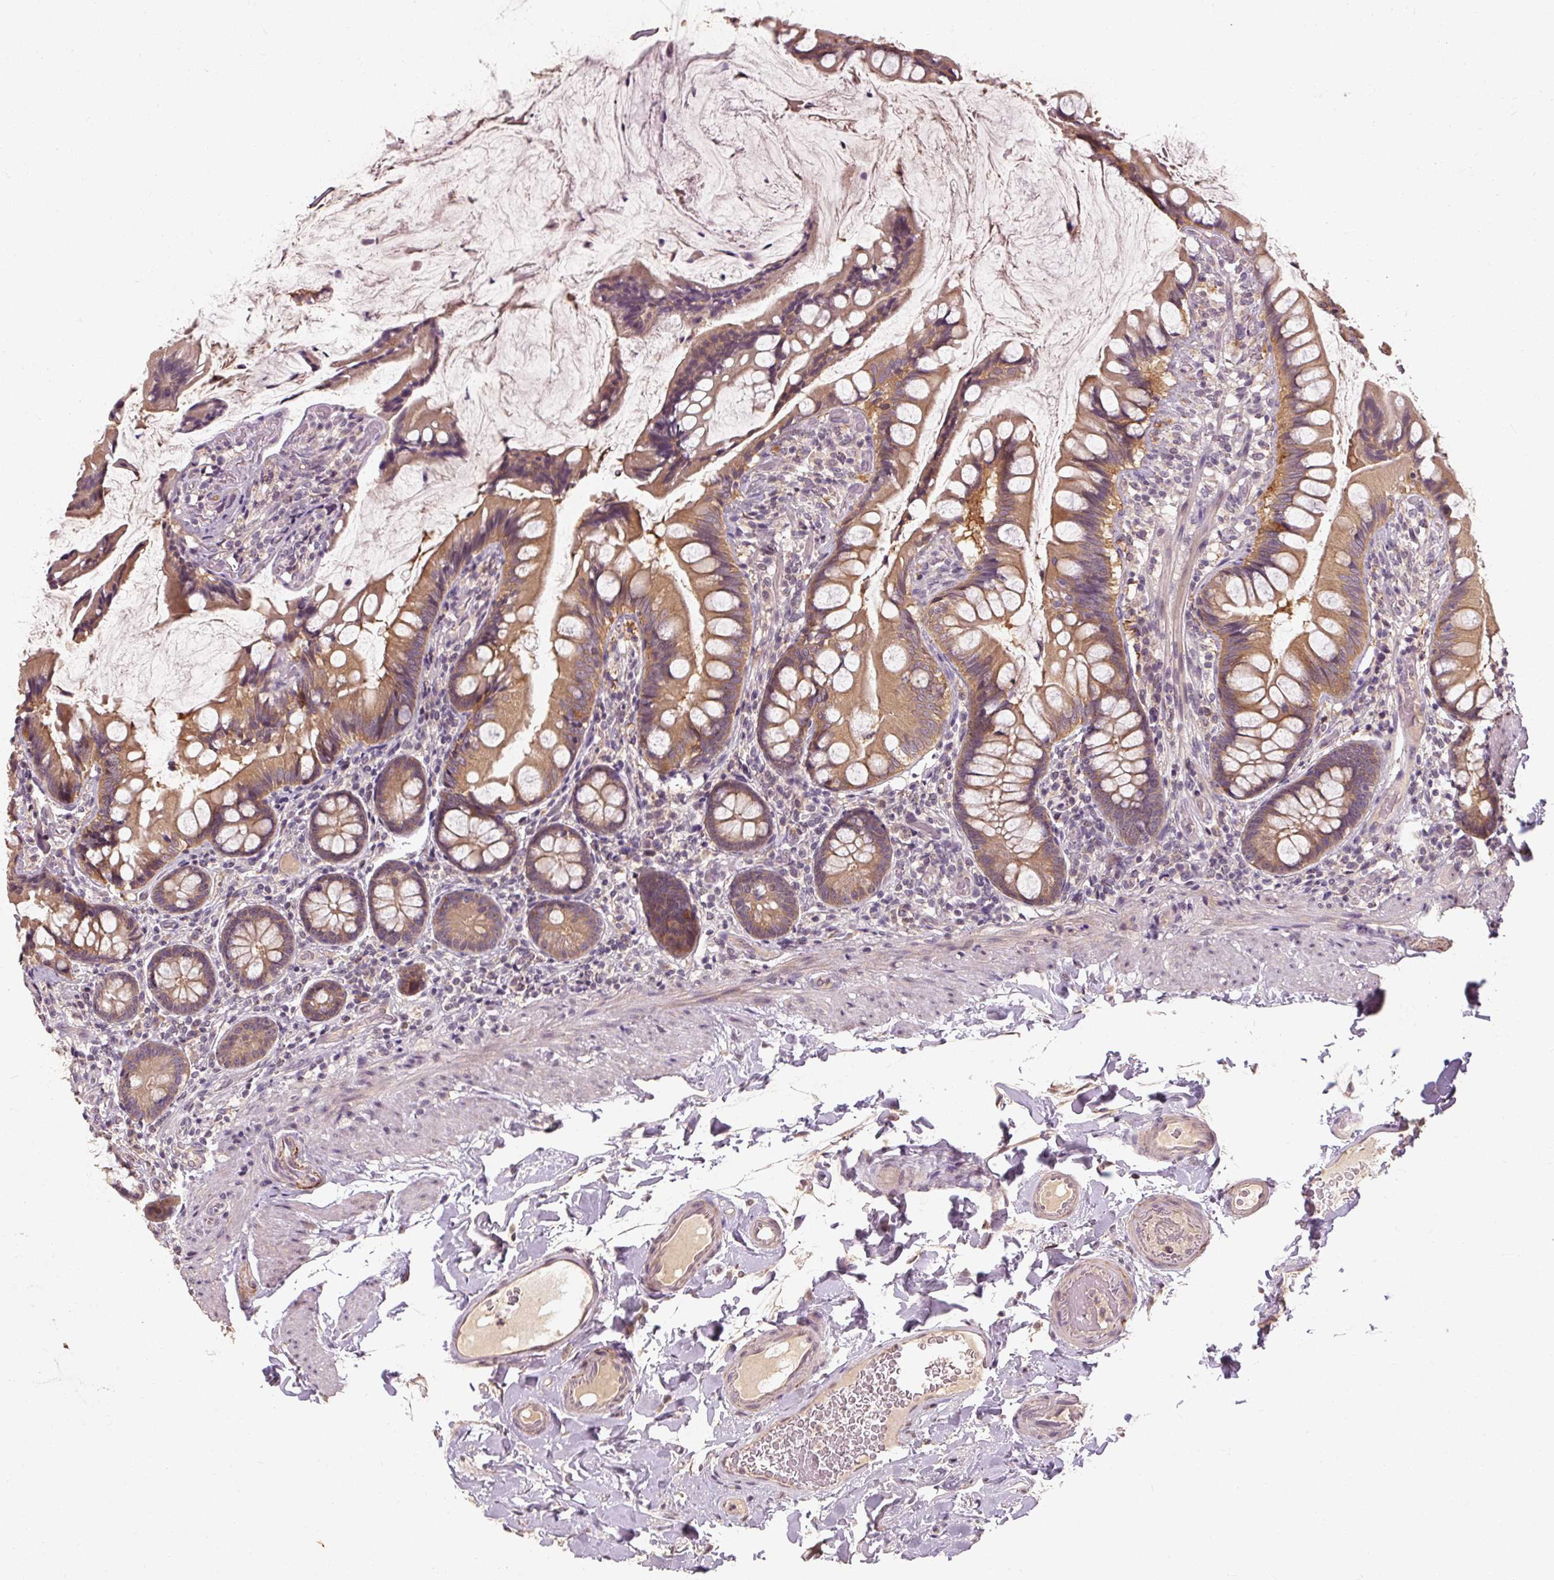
{"staining": {"intensity": "moderate", "quantity": ">75%", "location": "cytoplasmic/membranous"}, "tissue": "small intestine", "cell_type": "Glandular cells", "image_type": "normal", "snomed": [{"axis": "morphology", "description": "Normal tissue, NOS"}, {"axis": "topography", "description": "Small intestine"}], "caption": "Protein staining displays moderate cytoplasmic/membranous positivity in about >75% of glandular cells in unremarkable small intestine. Nuclei are stained in blue.", "gene": "CFAP65", "patient": {"sex": "male", "age": 70}}